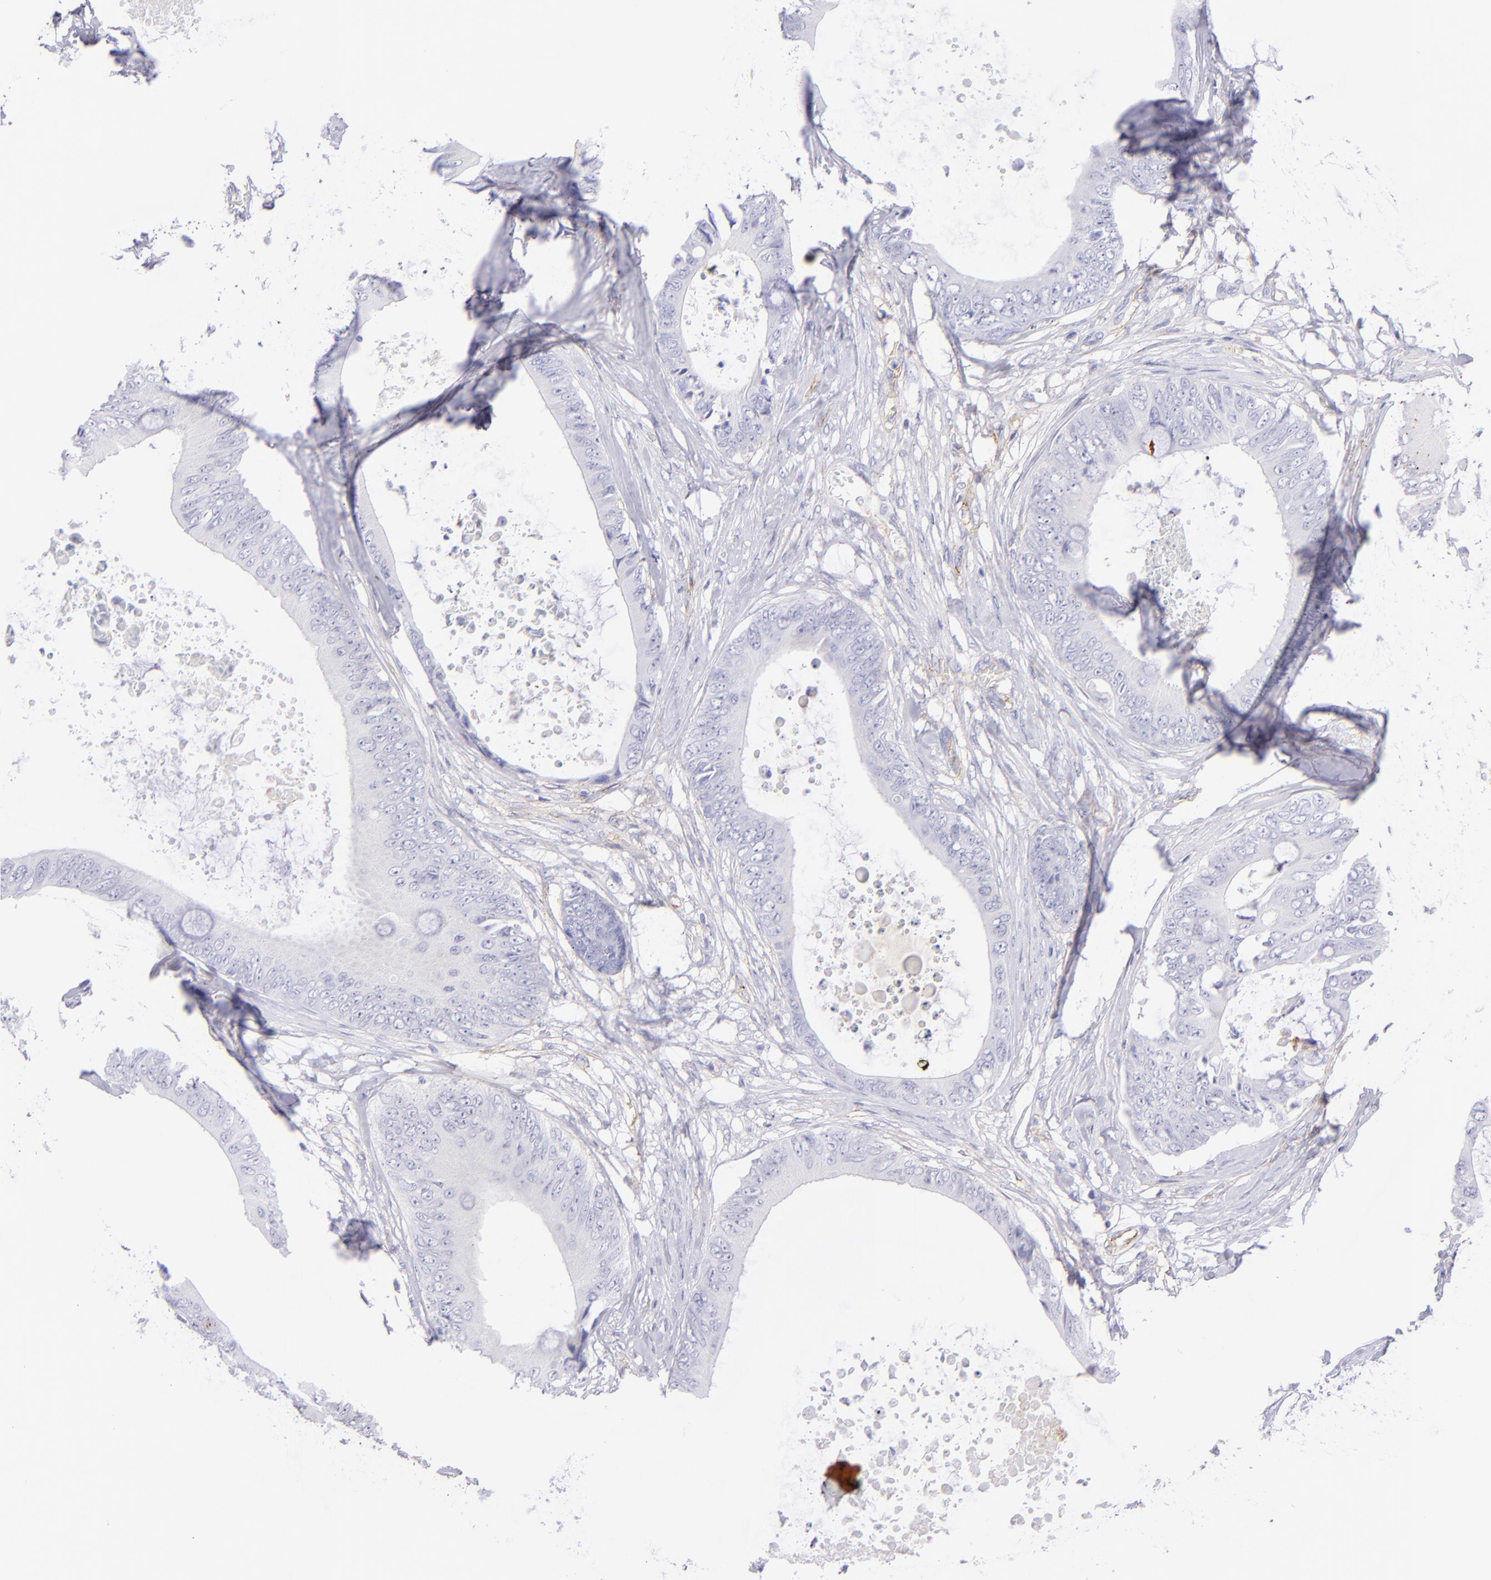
{"staining": {"intensity": "negative", "quantity": "none", "location": "none"}, "tissue": "colorectal cancer", "cell_type": "Tumor cells", "image_type": "cancer", "snomed": [{"axis": "morphology", "description": "Normal tissue, NOS"}, {"axis": "morphology", "description": "Adenocarcinoma, NOS"}, {"axis": "topography", "description": "Rectum"}, {"axis": "topography", "description": "Peripheral nerve tissue"}], "caption": "High magnification brightfield microscopy of adenocarcinoma (colorectal) stained with DAB (brown) and counterstained with hematoxylin (blue): tumor cells show no significant staining.", "gene": "CD81", "patient": {"sex": "female", "age": 77}}